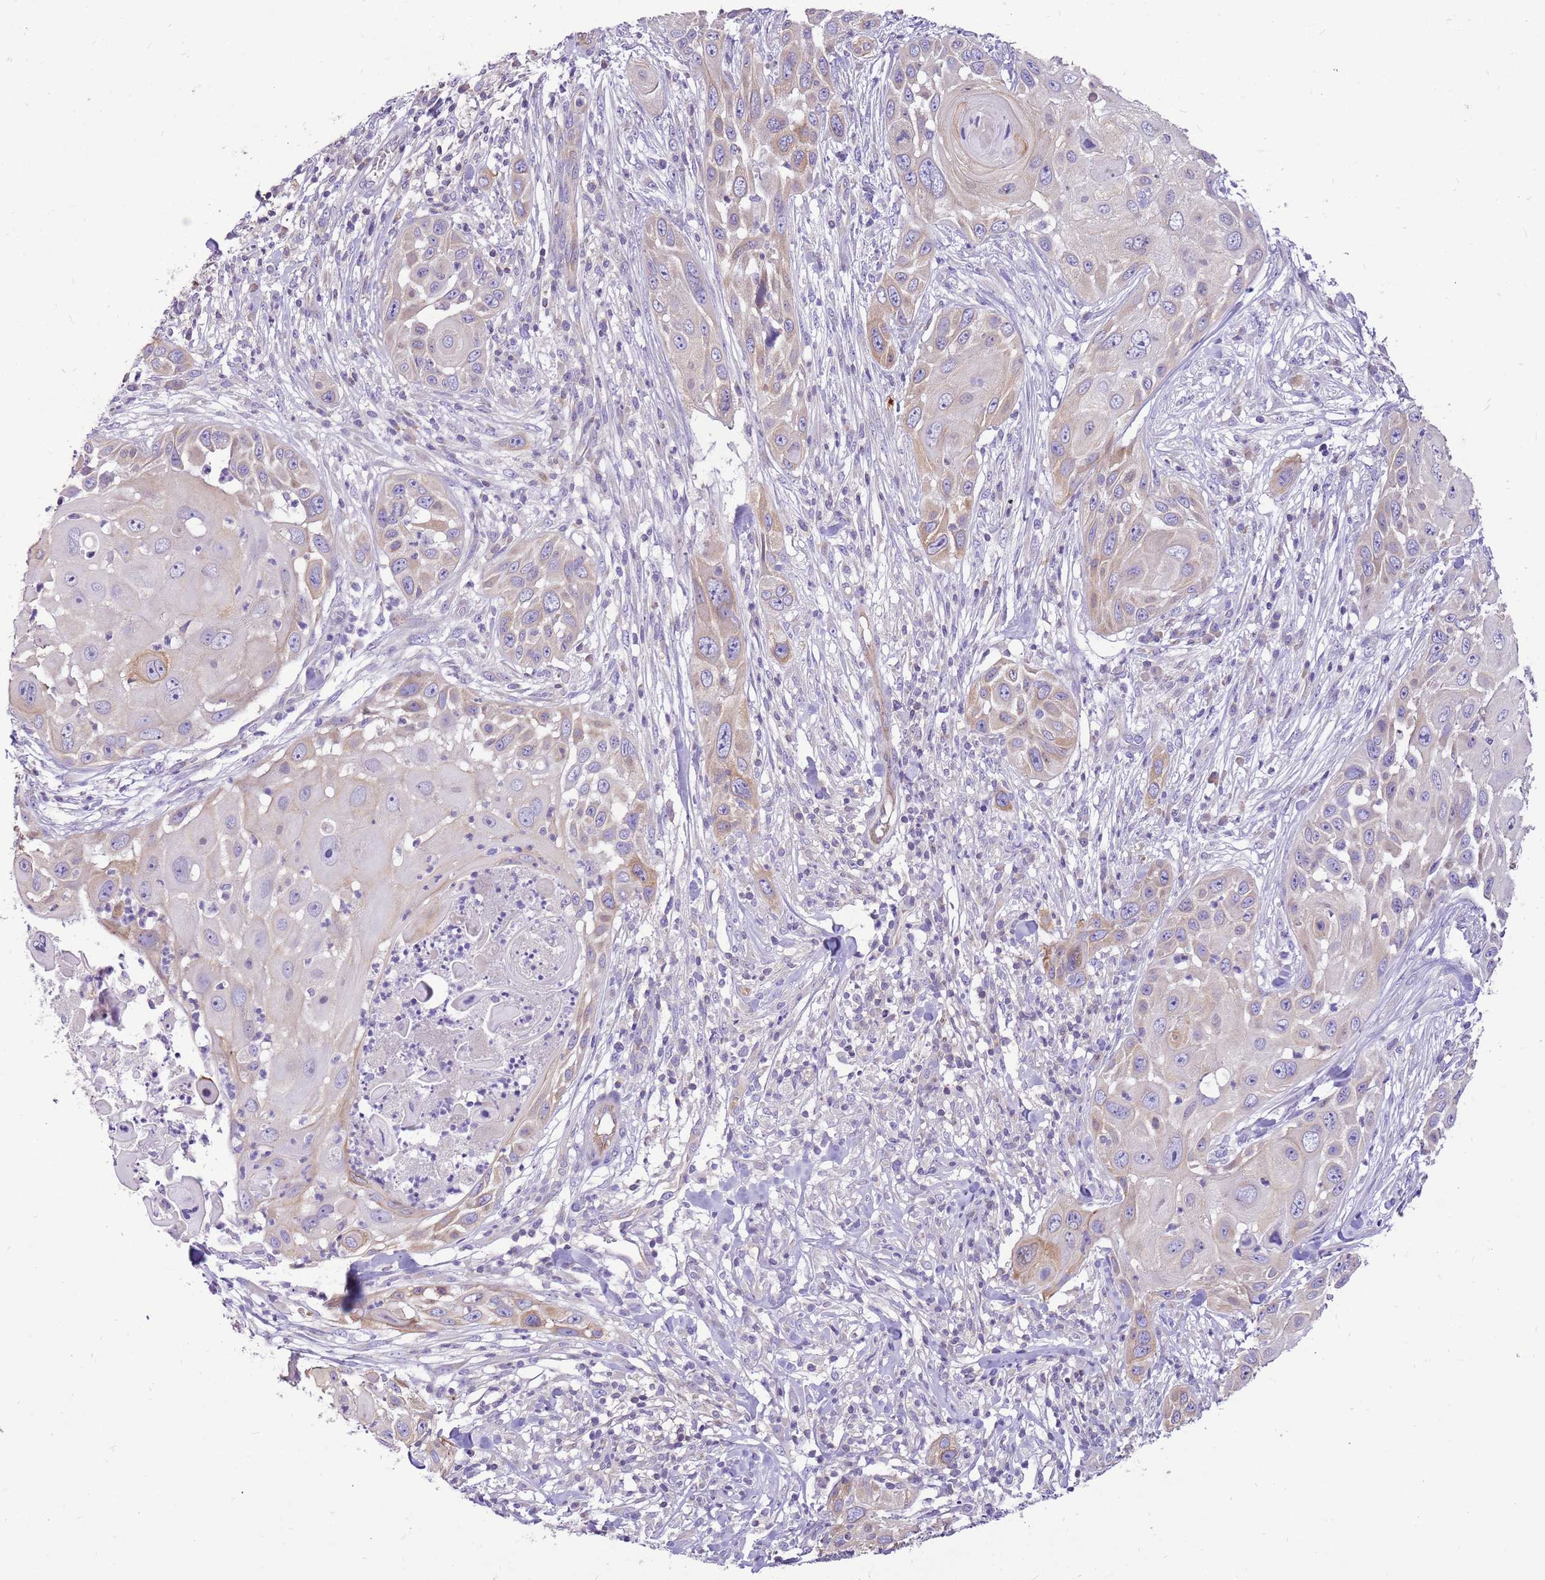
{"staining": {"intensity": "weak", "quantity": "<25%", "location": "cytoplasmic/membranous"}, "tissue": "skin cancer", "cell_type": "Tumor cells", "image_type": "cancer", "snomed": [{"axis": "morphology", "description": "Squamous cell carcinoma, NOS"}, {"axis": "topography", "description": "Skin"}], "caption": "Immunohistochemistry image of neoplastic tissue: human skin squamous cell carcinoma stained with DAB (3,3'-diaminobenzidine) shows no significant protein staining in tumor cells.", "gene": "GLCE", "patient": {"sex": "female", "age": 44}}